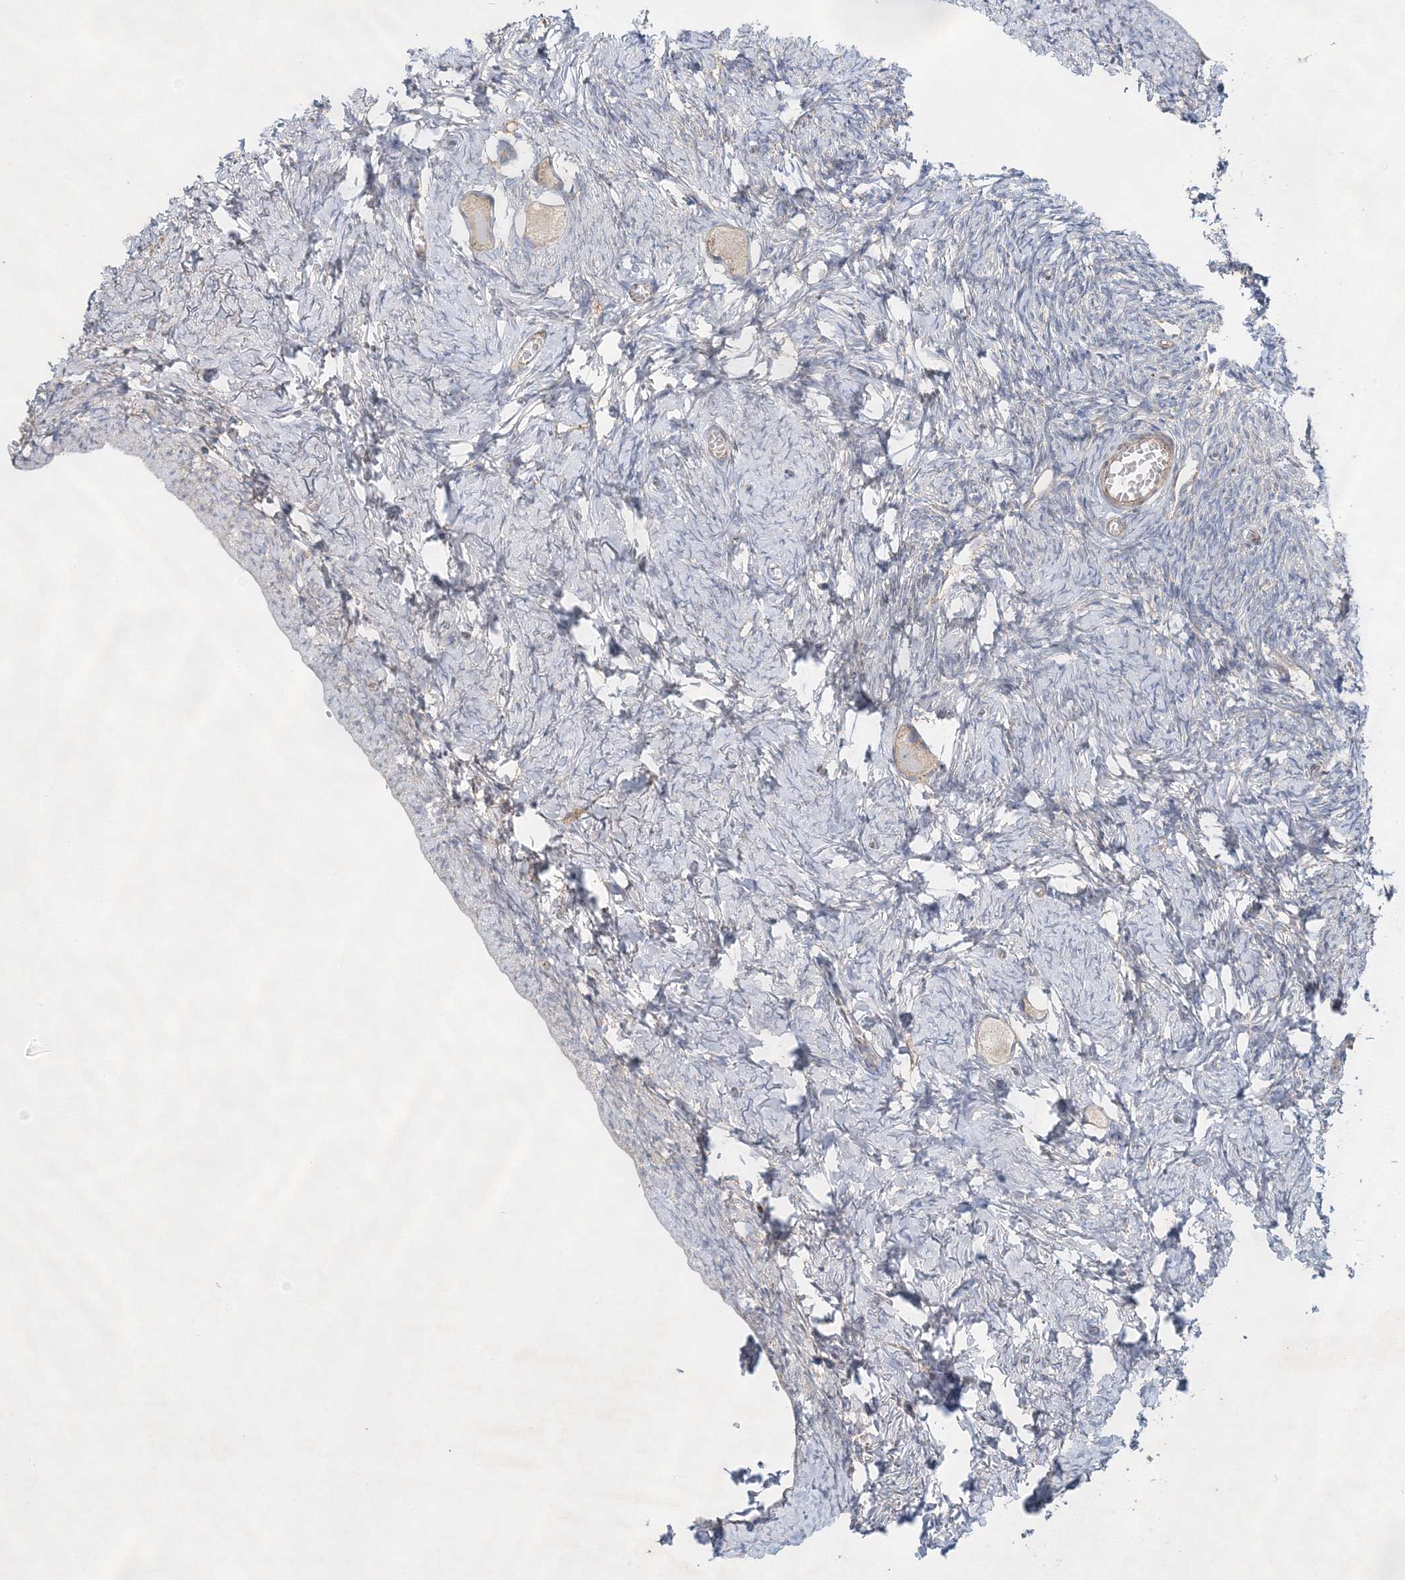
{"staining": {"intensity": "weak", "quantity": ">75%", "location": "cytoplasmic/membranous"}, "tissue": "ovary", "cell_type": "Follicle cells", "image_type": "normal", "snomed": [{"axis": "morphology", "description": "Normal tissue, NOS"}, {"axis": "topography", "description": "Ovary"}], "caption": "Immunohistochemistry (IHC) histopathology image of normal ovary: ovary stained using immunohistochemistry (IHC) reveals low levels of weak protein expression localized specifically in the cytoplasmic/membranous of follicle cells, appearing as a cytoplasmic/membranous brown color.", "gene": "ZFYVE16", "patient": {"sex": "female", "age": 27}}